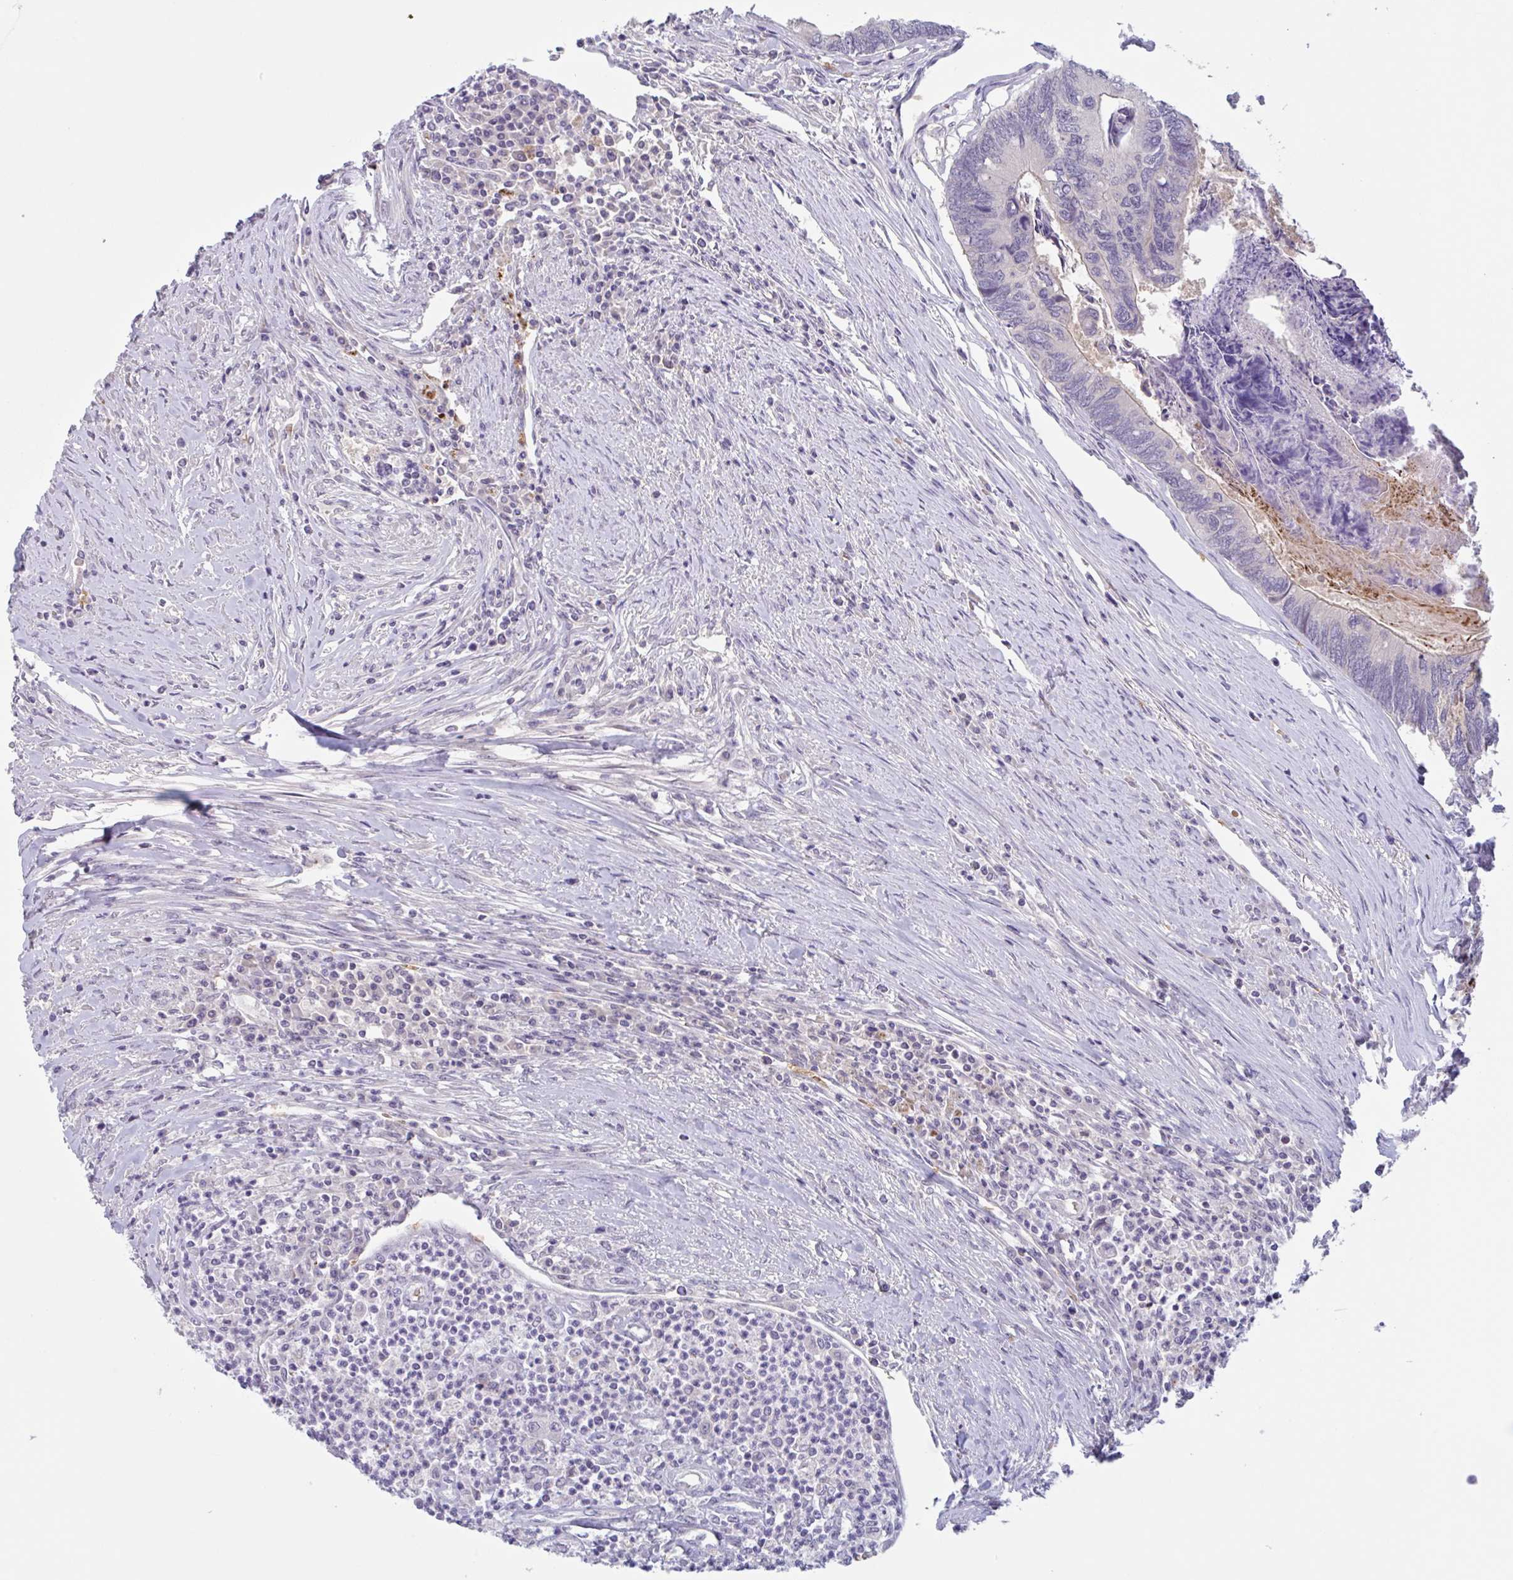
{"staining": {"intensity": "negative", "quantity": "none", "location": "none"}, "tissue": "colorectal cancer", "cell_type": "Tumor cells", "image_type": "cancer", "snomed": [{"axis": "morphology", "description": "Adenocarcinoma, NOS"}, {"axis": "topography", "description": "Colon"}], "caption": "A histopathology image of colorectal cancer (adenocarcinoma) stained for a protein displays no brown staining in tumor cells.", "gene": "RHAG", "patient": {"sex": "female", "age": 67}}